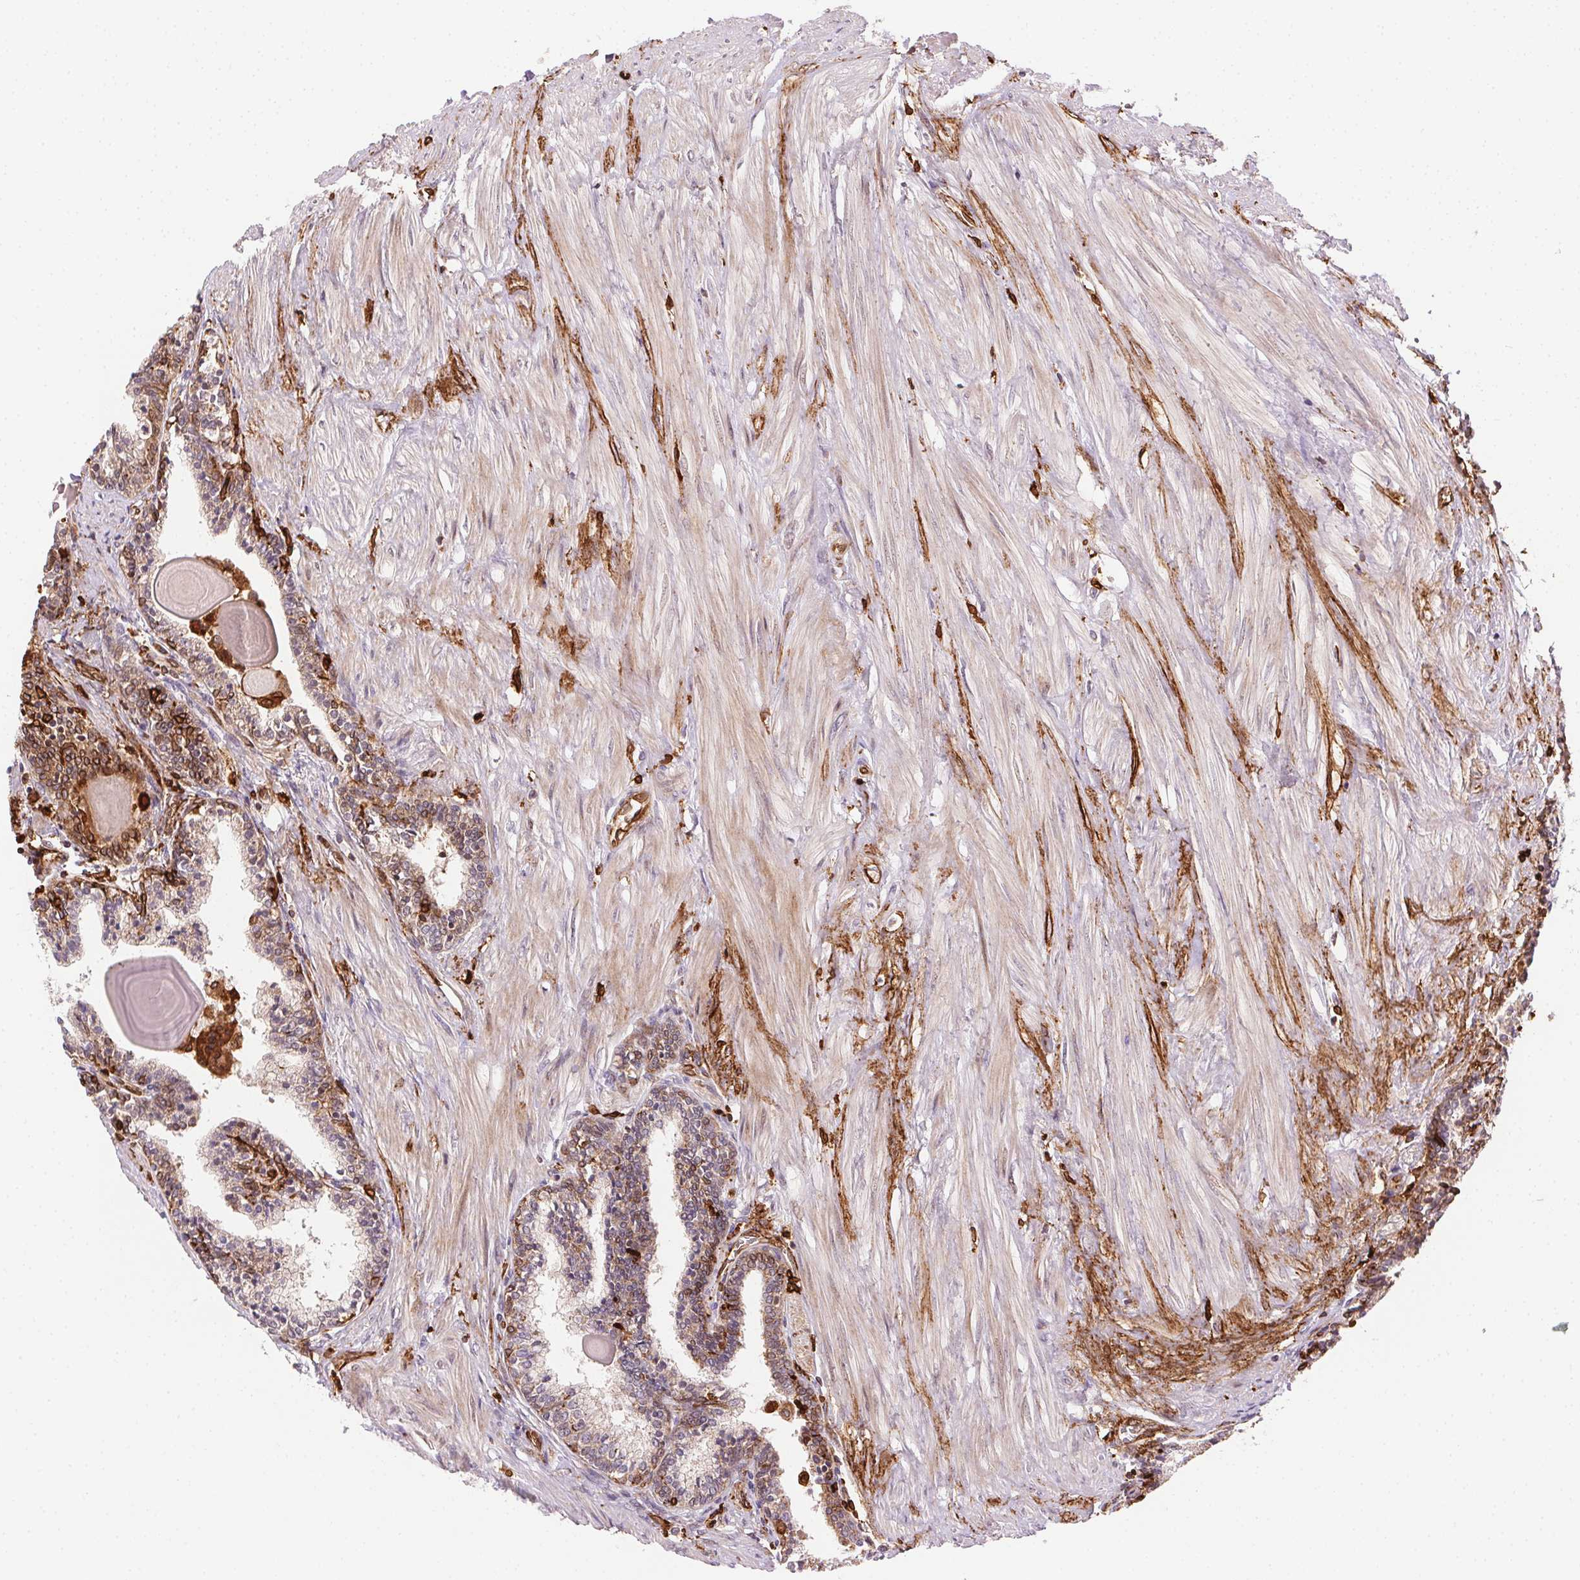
{"staining": {"intensity": "weak", "quantity": "25%-75%", "location": "cytoplasmic/membranous"}, "tissue": "prostate", "cell_type": "Glandular cells", "image_type": "normal", "snomed": [{"axis": "morphology", "description": "Normal tissue, NOS"}, {"axis": "topography", "description": "Prostate"}], "caption": "IHC image of normal prostate: human prostate stained using immunohistochemistry demonstrates low levels of weak protein expression localized specifically in the cytoplasmic/membranous of glandular cells, appearing as a cytoplasmic/membranous brown color.", "gene": "RNASET2", "patient": {"sex": "male", "age": 55}}